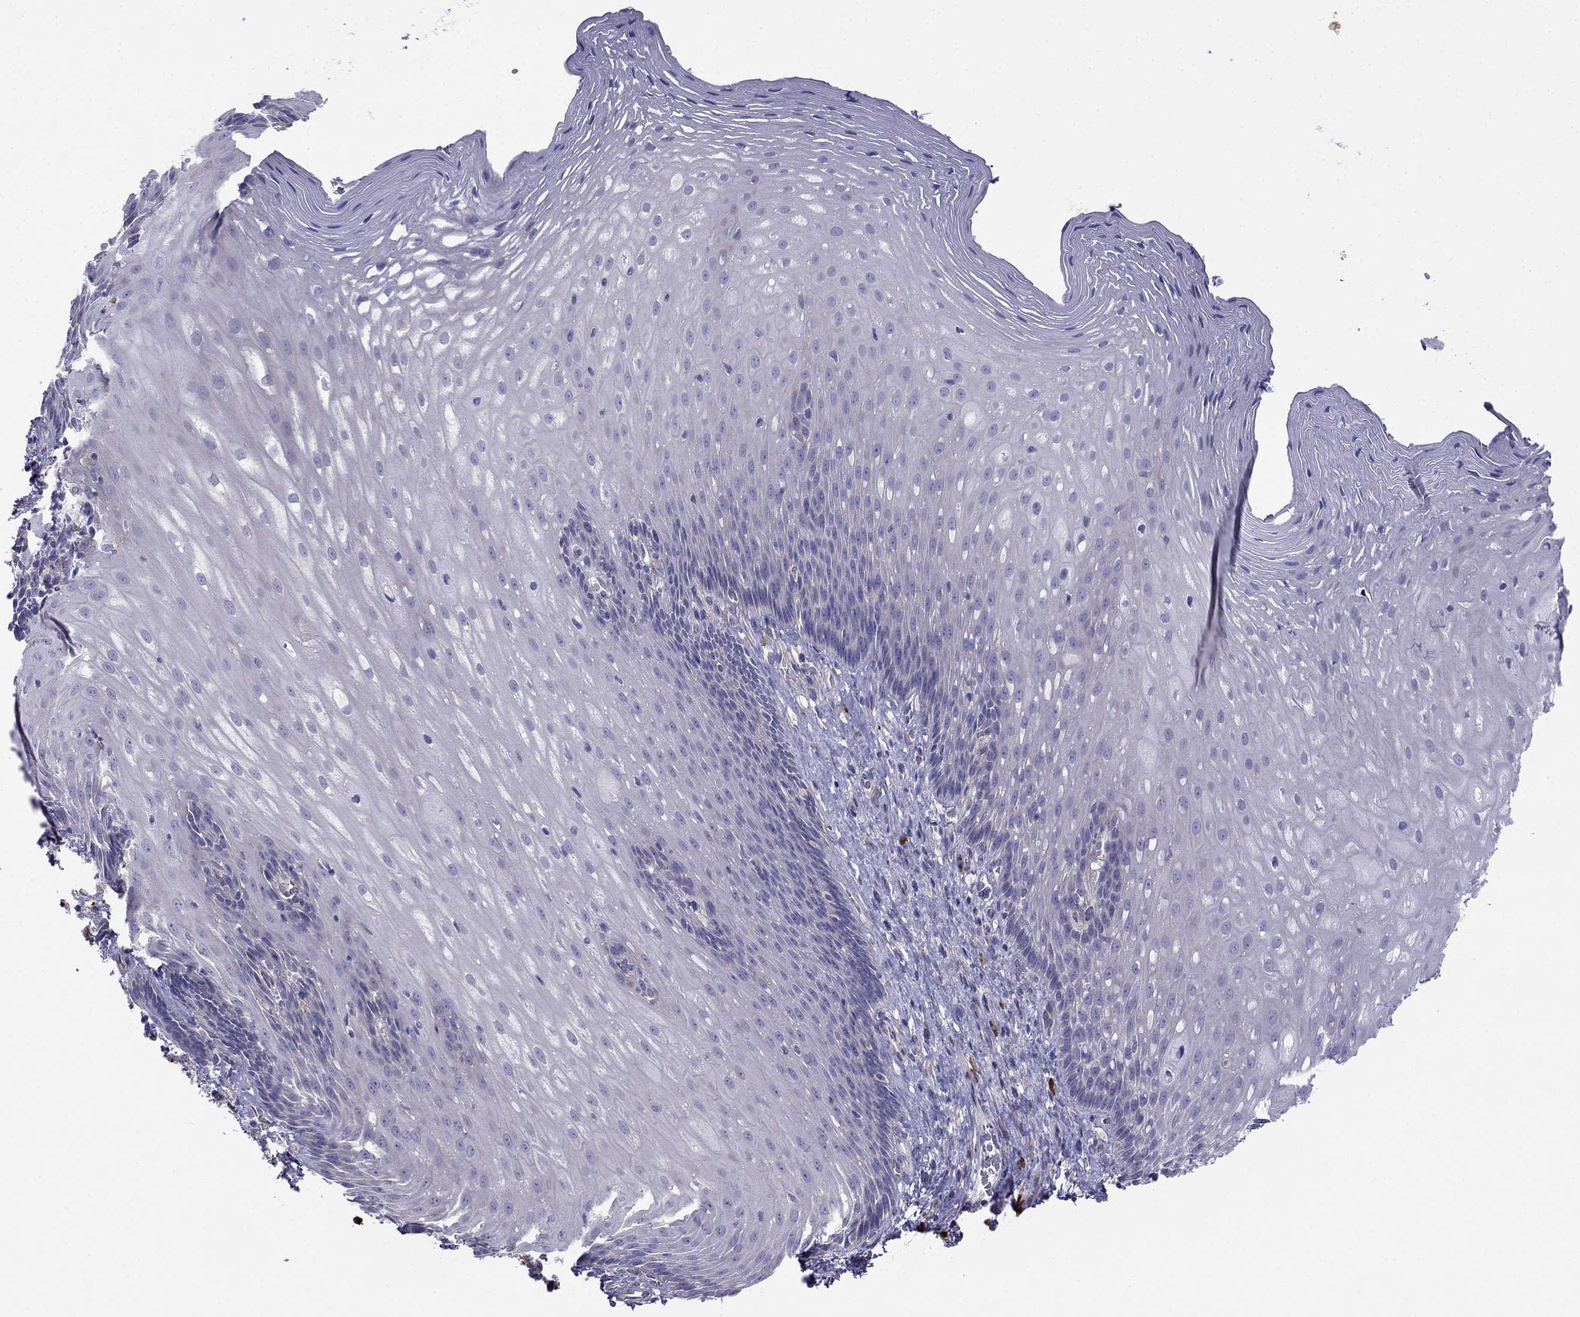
{"staining": {"intensity": "negative", "quantity": "none", "location": "none"}, "tissue": "esophagus", "cell_type": "Squamous epithelial cells", "image_type": "normal", "snomed": [{"axis": "morphology", "description": "Normal tissue, NOS"}, {"axis": "topography", "description": "Esophagus"}], "caption": "IHC image of normal human esophagus stained for a protein (brown), which displays no positivity in squamous epithelial cells.", "gene": "LONRF2", "patient": {"sex": "male", "age": 76}}